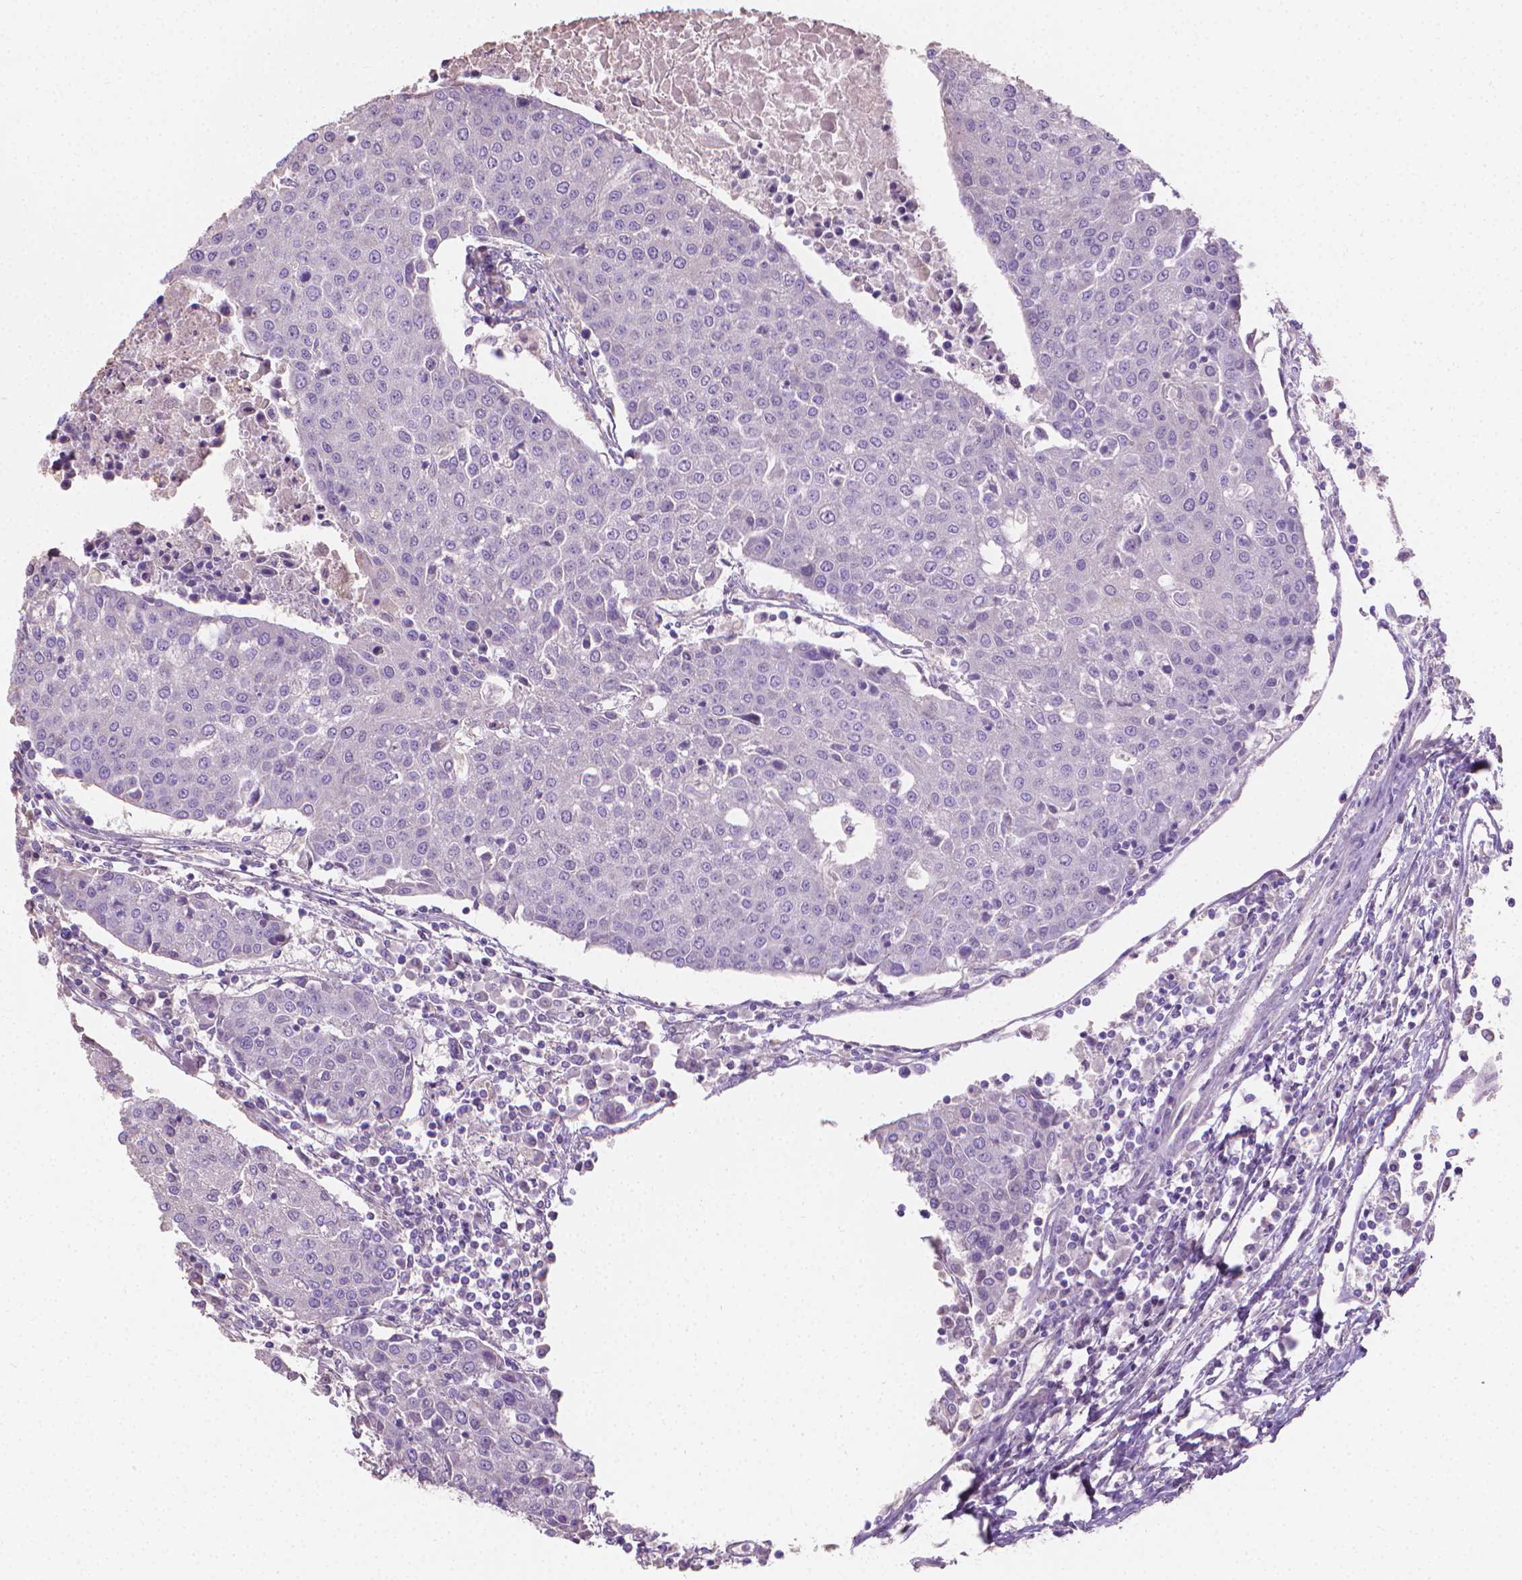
{"staining": {"intensity": "negative", "quantity": "none", "location": "none"}, "tissue": "urothelial cancer", "cell_type": "Tumor cells", "image_type": "cancer", "snomed": [{"axis": "morphology", "description": "Urothelial carcinoma, High grade"}, {"axis": "topography", "description": "Urinary bladder"}], "caption": "Urothelial cancer stained for a protein using immunohistochemistry demonstrates no expression tumor cells.", "gene": "CABCOCO1", "patient": {"sex": "female", "age": 85}}